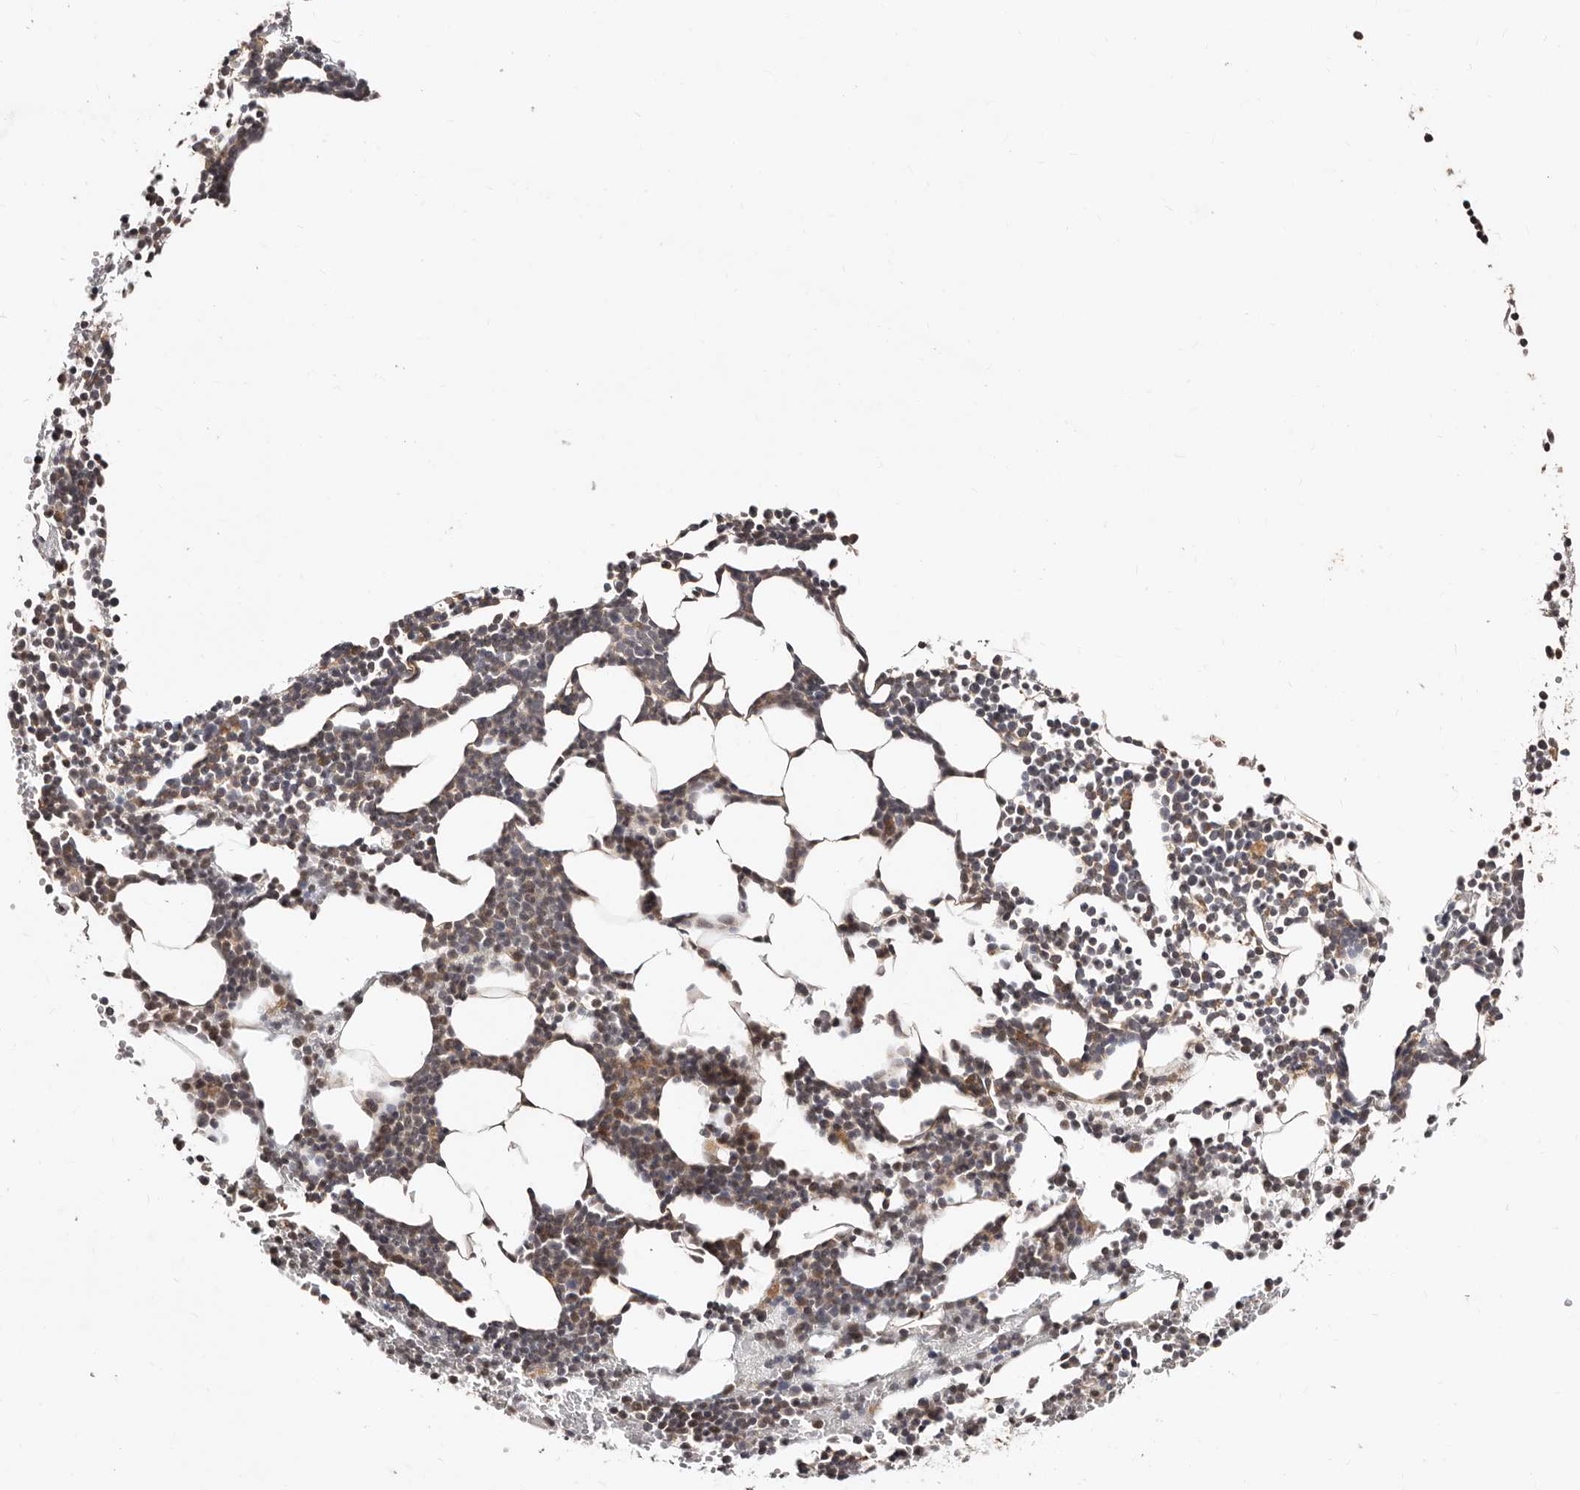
{"staining": {"intensity": "weak", "quantity": ">75%", "location": "cytoplasmic/membranous"}, "tissue": "bone marrow", "cell_type": "Hematopoietic cells", "image_type": "normal", "snomed": [{"axis": "morphology", "description": "Normal tissue, NOS"}, {"axis": "topography", "description": "Bone marrow"}], "caption": "Hematopoietic cells demonstrate weak cytoplasmic/membranous positivity in about >75% of cells in normal bone marrow. (Stains: DAB in brown, nuclei in blue, Microscopy: brightfield microscopy at high magnification).", "gene": "APOL6", "patient": {"sex": "female", "age": 67}}